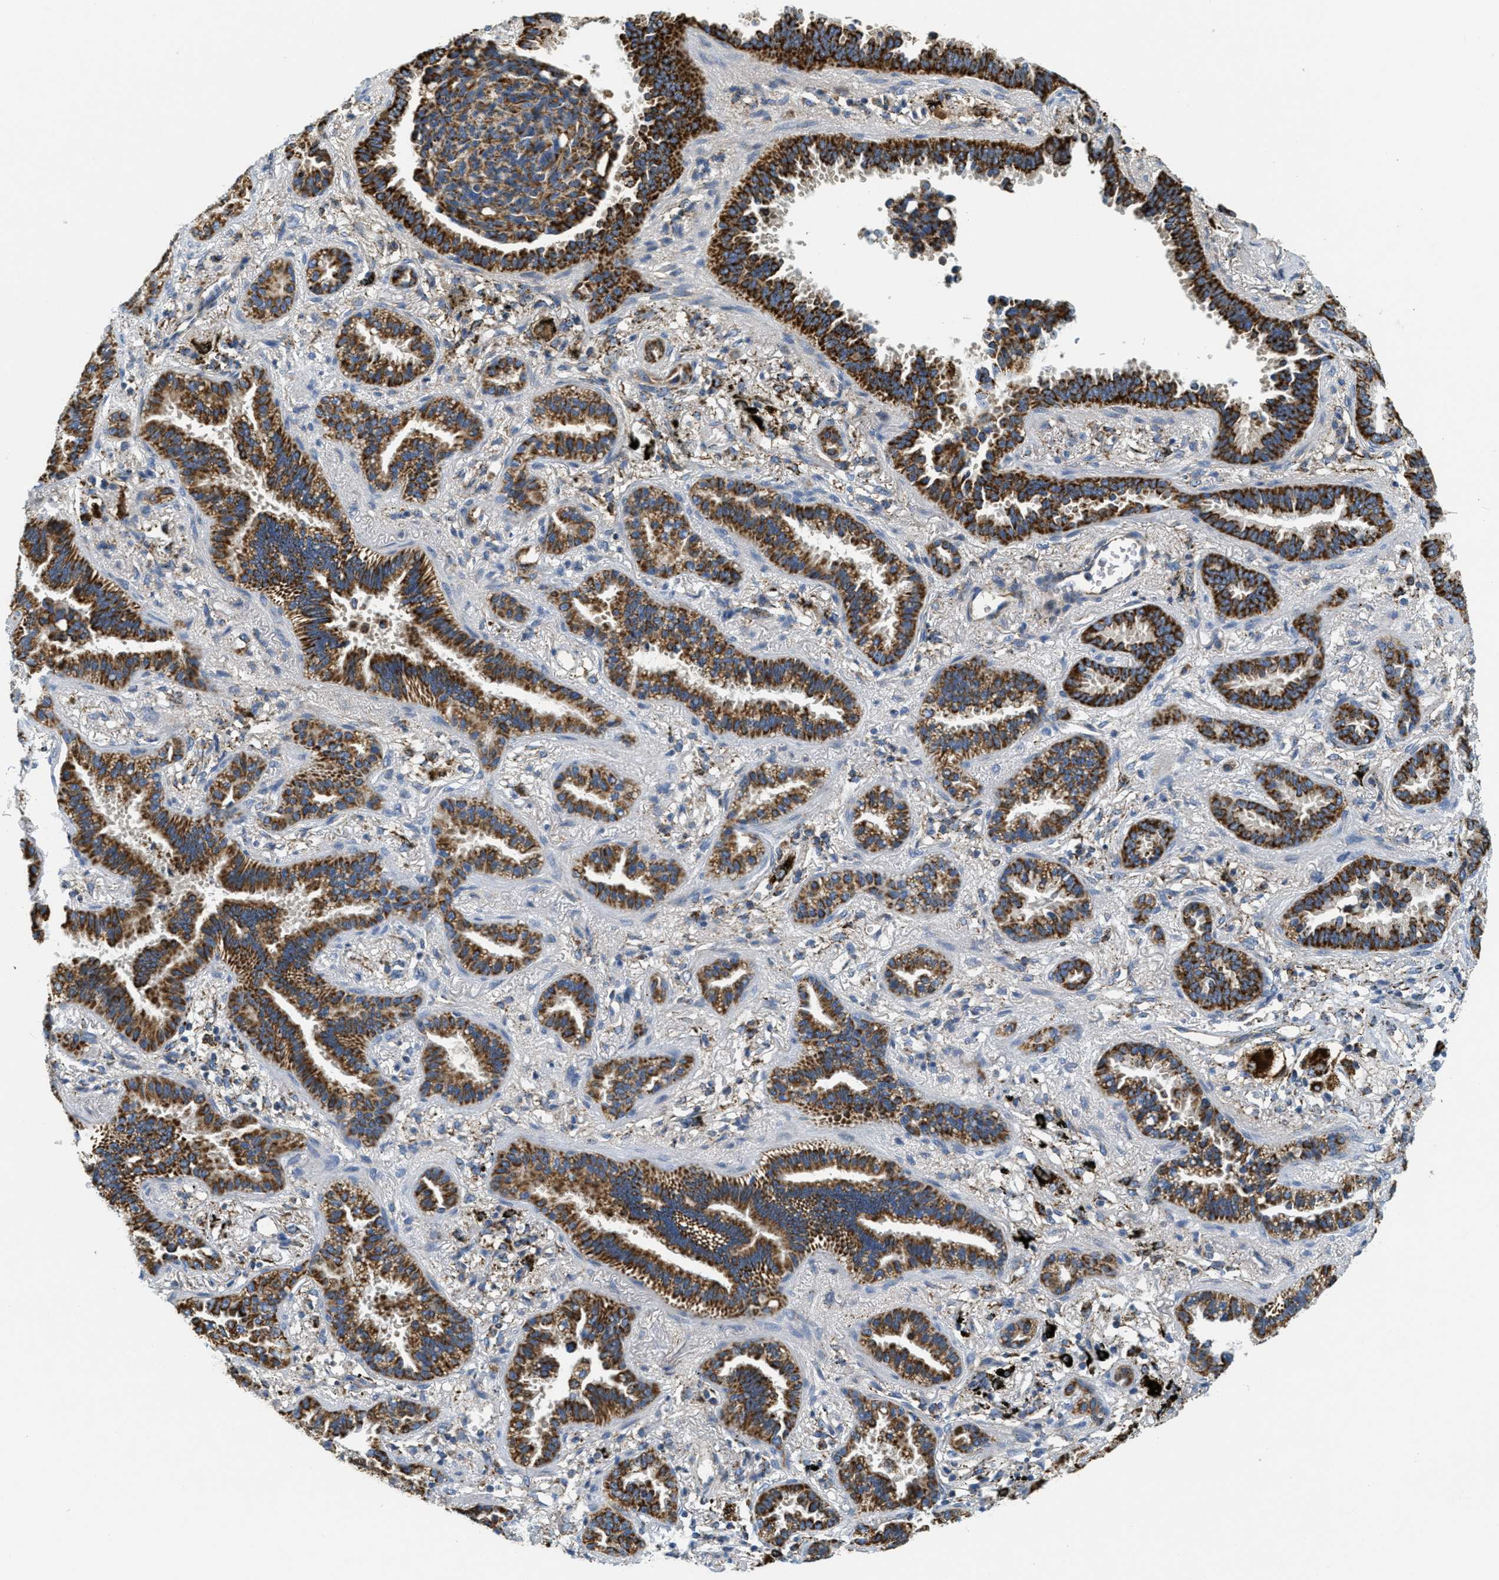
{"staining": {"intensity": "strong", "quantity": ">75%", "location": "cytoplasmic/membranous"}, "tissue": "lung cancer", "cell_type": "Tumor cells", "image_type": "cancer", "snomed": [{"axis": "morphology", "description": "Normal tissue, NOS"}, {"axis": "morphology", "description": "Adenocarcinoma, NOS"}, {"axis": "topography", "description": "Lung"}], "caption": "Lung cancer stained with a brown dye exhibits strong cytoplasmic/membranous positive expression in about >75% of tumor cells.", "gene": "HLCS", "patient": {"sex": "male", "age": 59}}